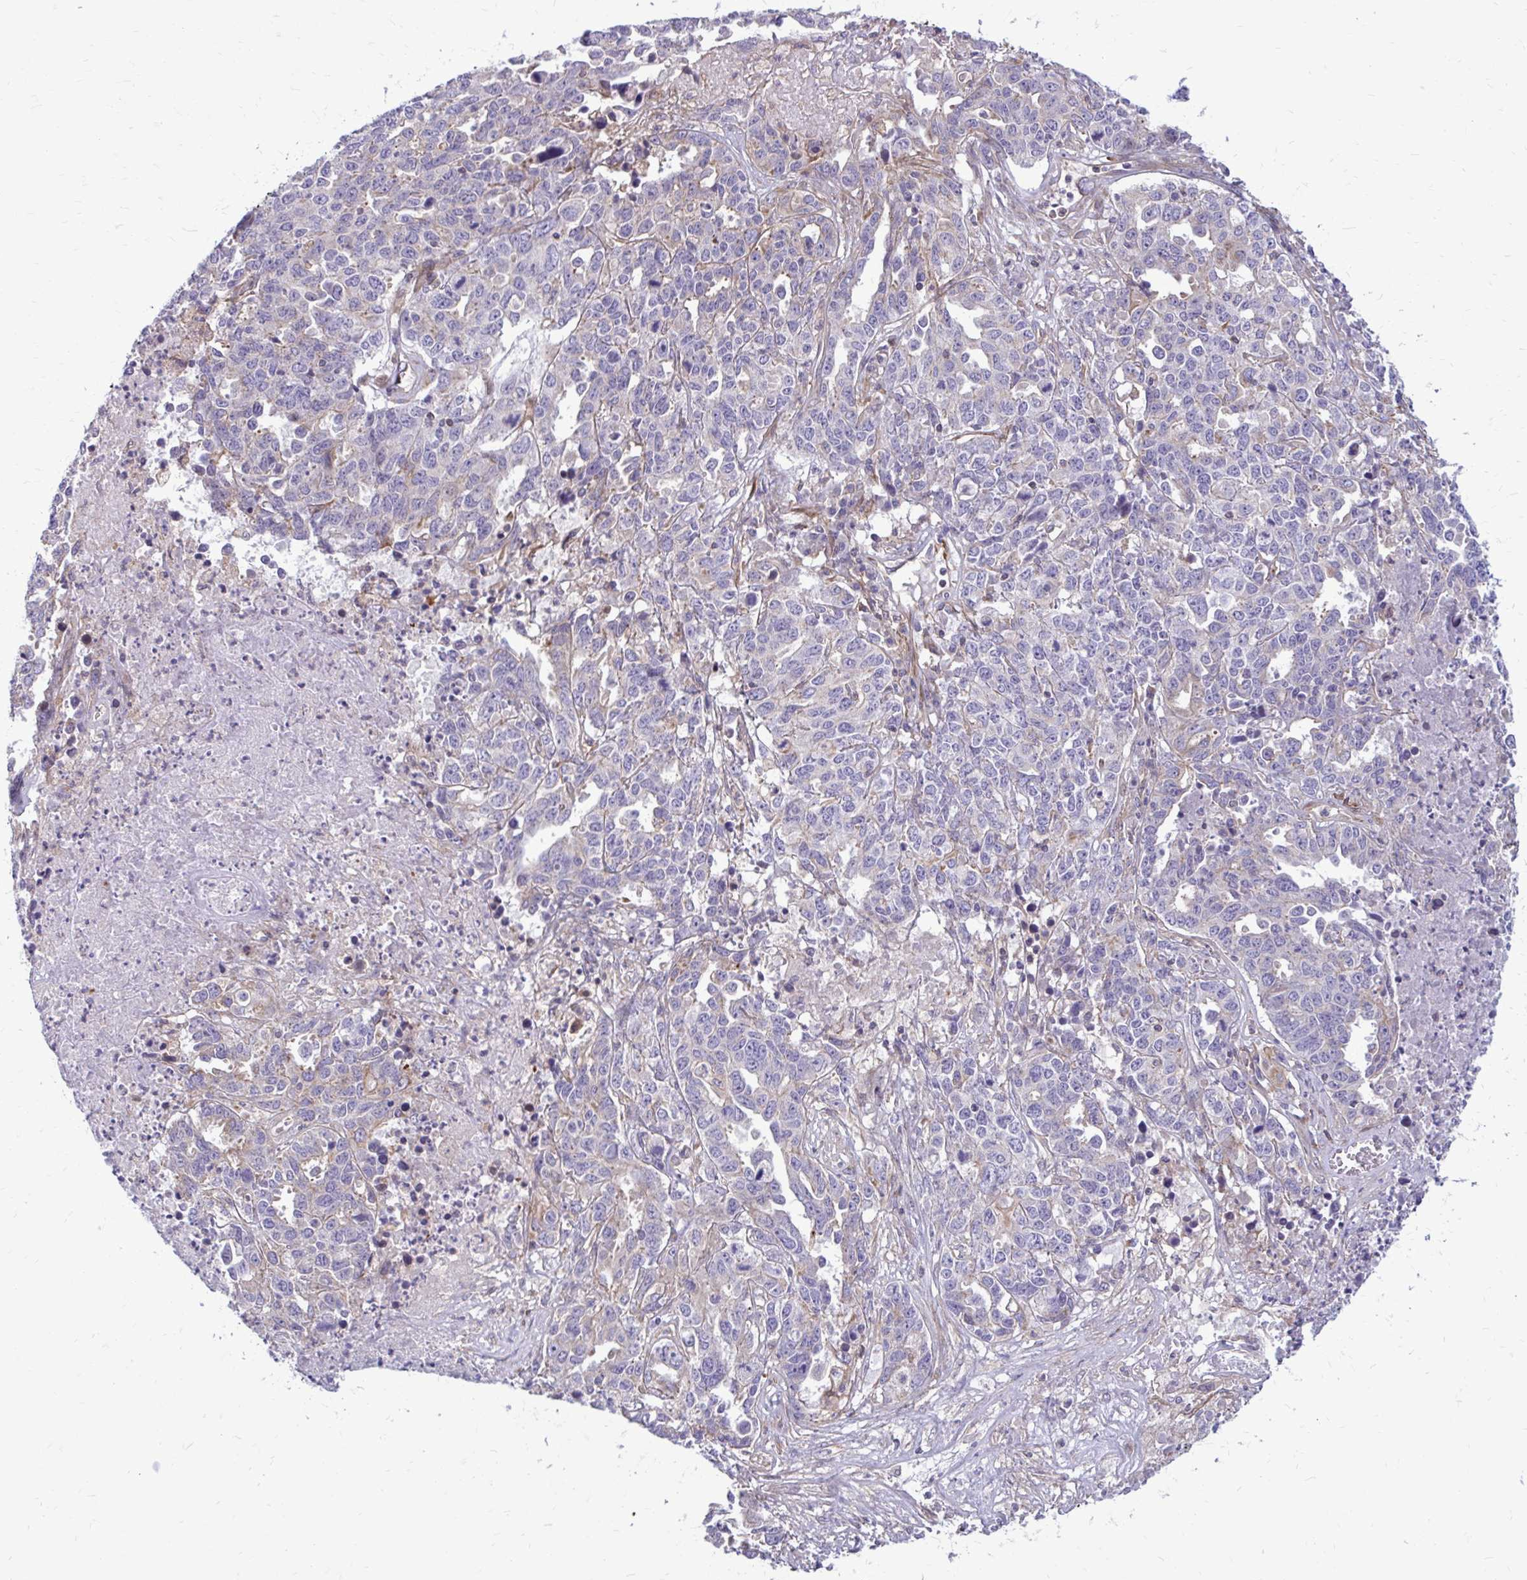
{"staining": {"intensity": "negative", "quantity": "none", "location": "none"}, "tissue": "ovarian cancer", "cell_type": "Tumor cells", "image_type": "cancer", "snomed": [{"axis": "morphology", "description": "Carcinoma, endometroid"}, {"axis": "topography", "description": "Ovary"}], "caption": "The histopathology image shows no staining of tumor cells in ovarian endometroid carcinoma.", "gene": "FAP", "patient": {"sex": "female", "age": 62}}